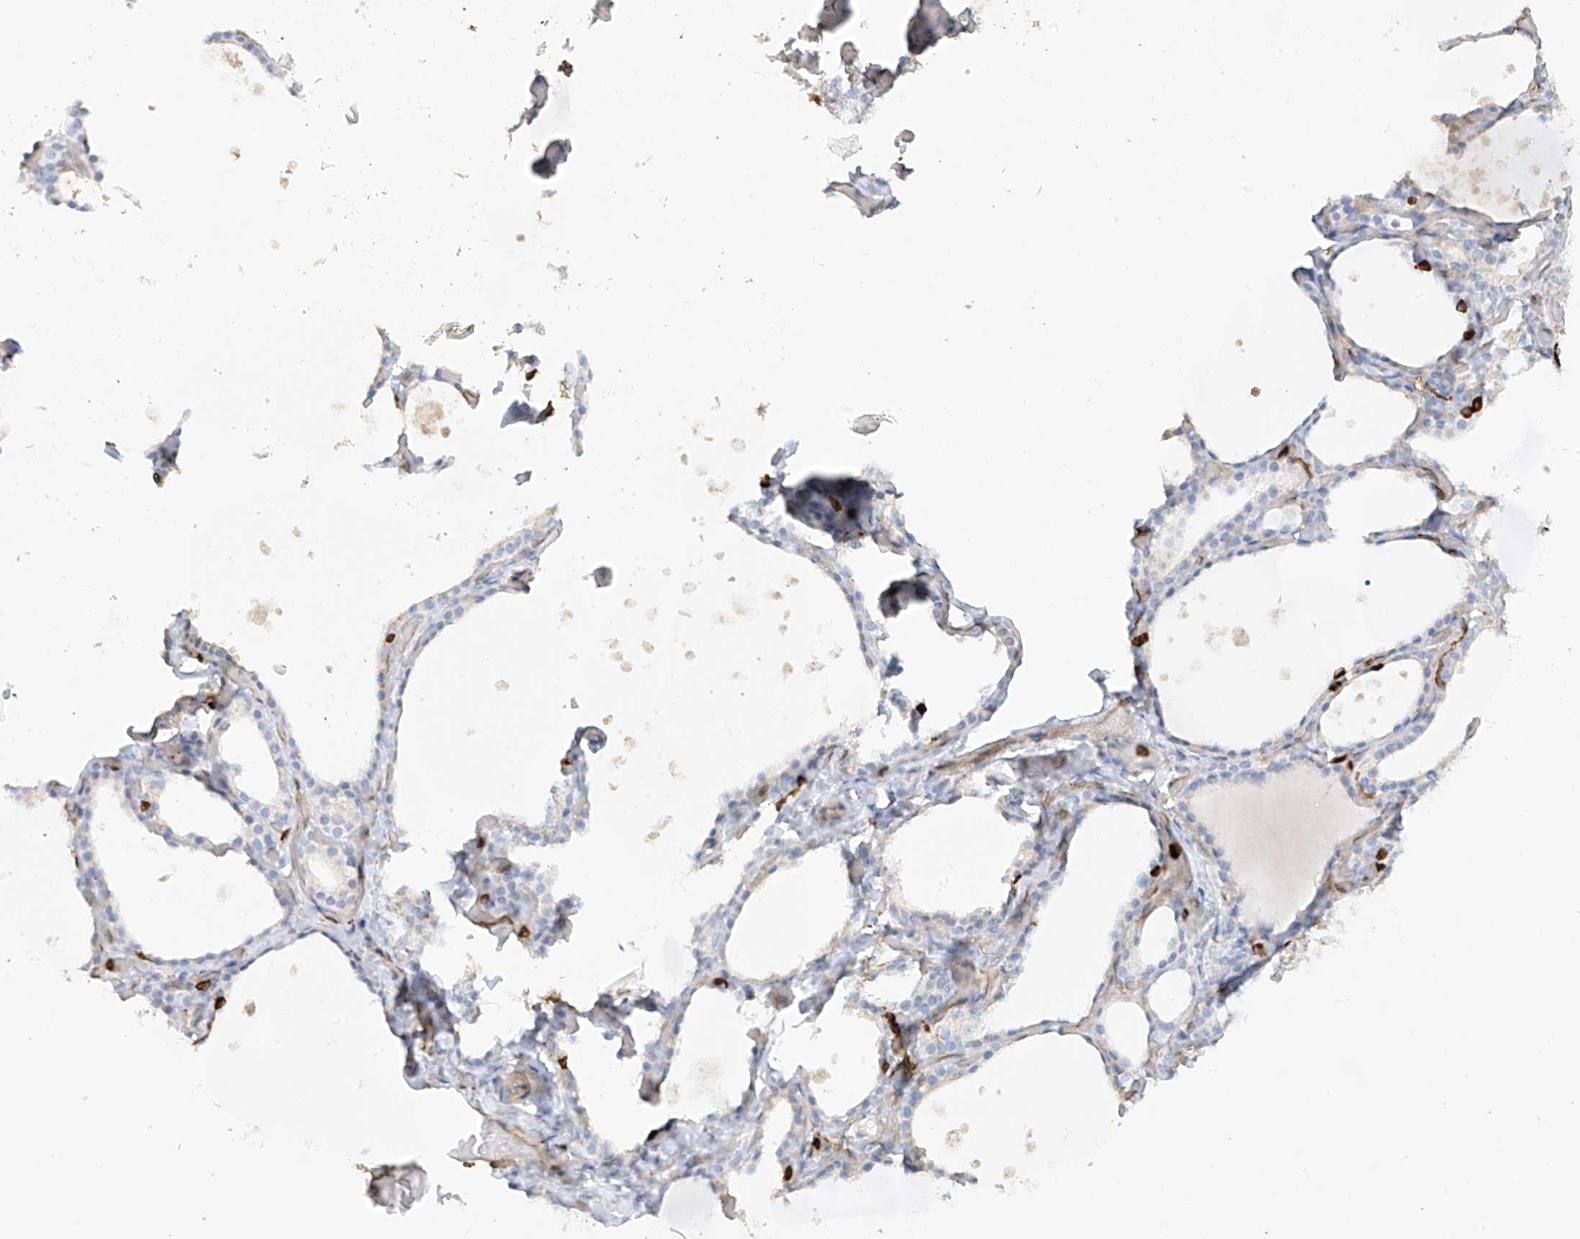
{"staining": {"intensity": "negative", "quantity": "none", "location": "none"}, "tissue": "thyroid gland", "cell_type": "Glandular cells", "image_type": "normal", "snomed": [{"axis": "morphology", "description": "Normal tissue, NOS"}, {"axis": "topography", "description": "Thyroid gland"}], "caption": "This is a image of immunohistochemistry staining of benign thyroid gland, which shows no expression in glandular cells.", "gene": "ARHGAP25", "patient": {"sex": "female", "age": 44}}